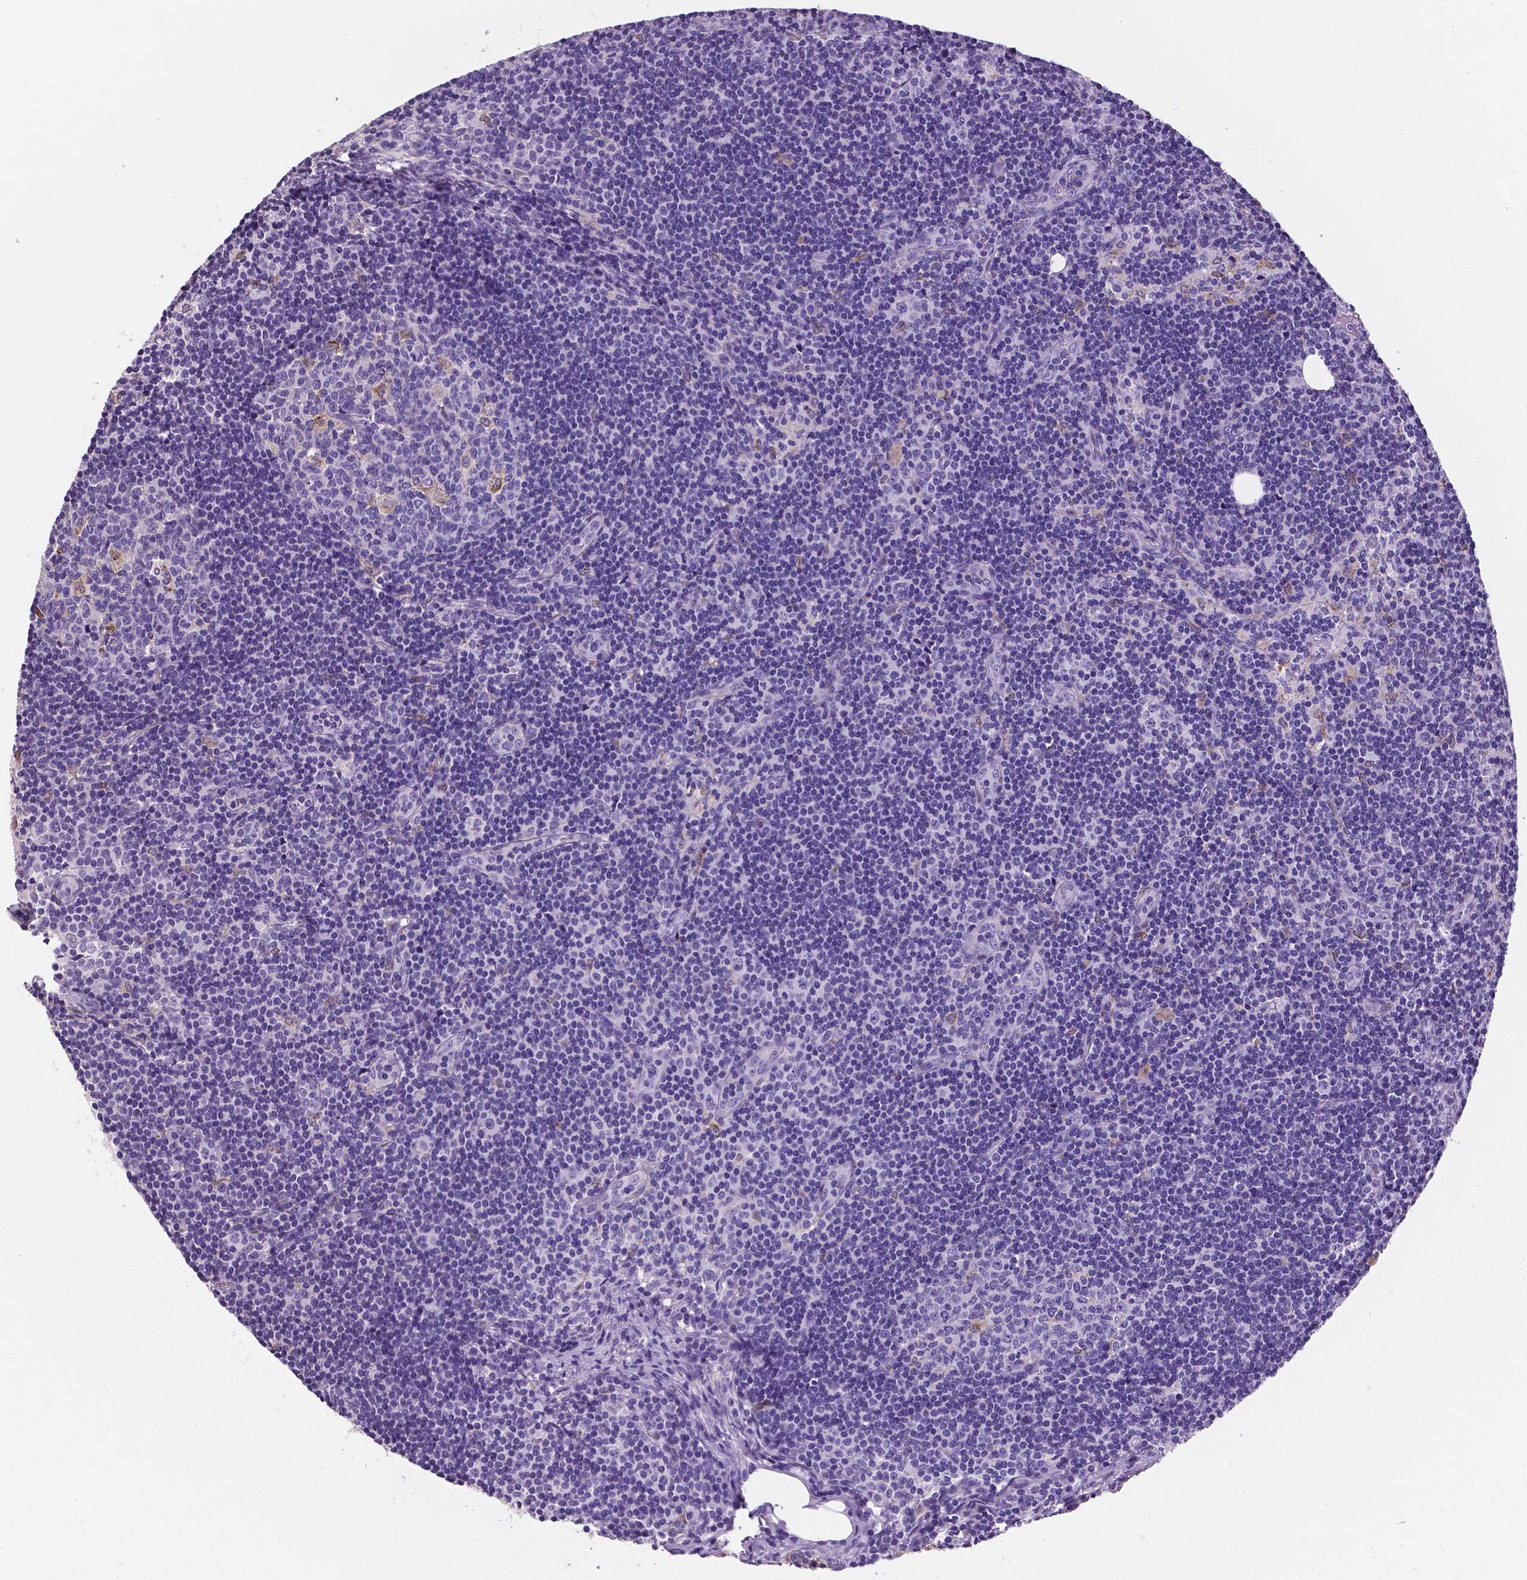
{"staining": {"intensity": "negative", "quantity": "none", "location": "none"}, "tissue": "lymph node", "cell_type": "Germinal center cells", "image_type": "normal", "snomed": [{"axis": "morphology", "description": "Normal tissue, NOS"}, {"axis": "topography", "description": "Lymph node"}], "caption": "An IHC image of unremarkable lymph node is shown. There is no staining in germinal center cells of lymph node.", "gene": "APOE", "patient": {"sex": "female", "age": 41}}